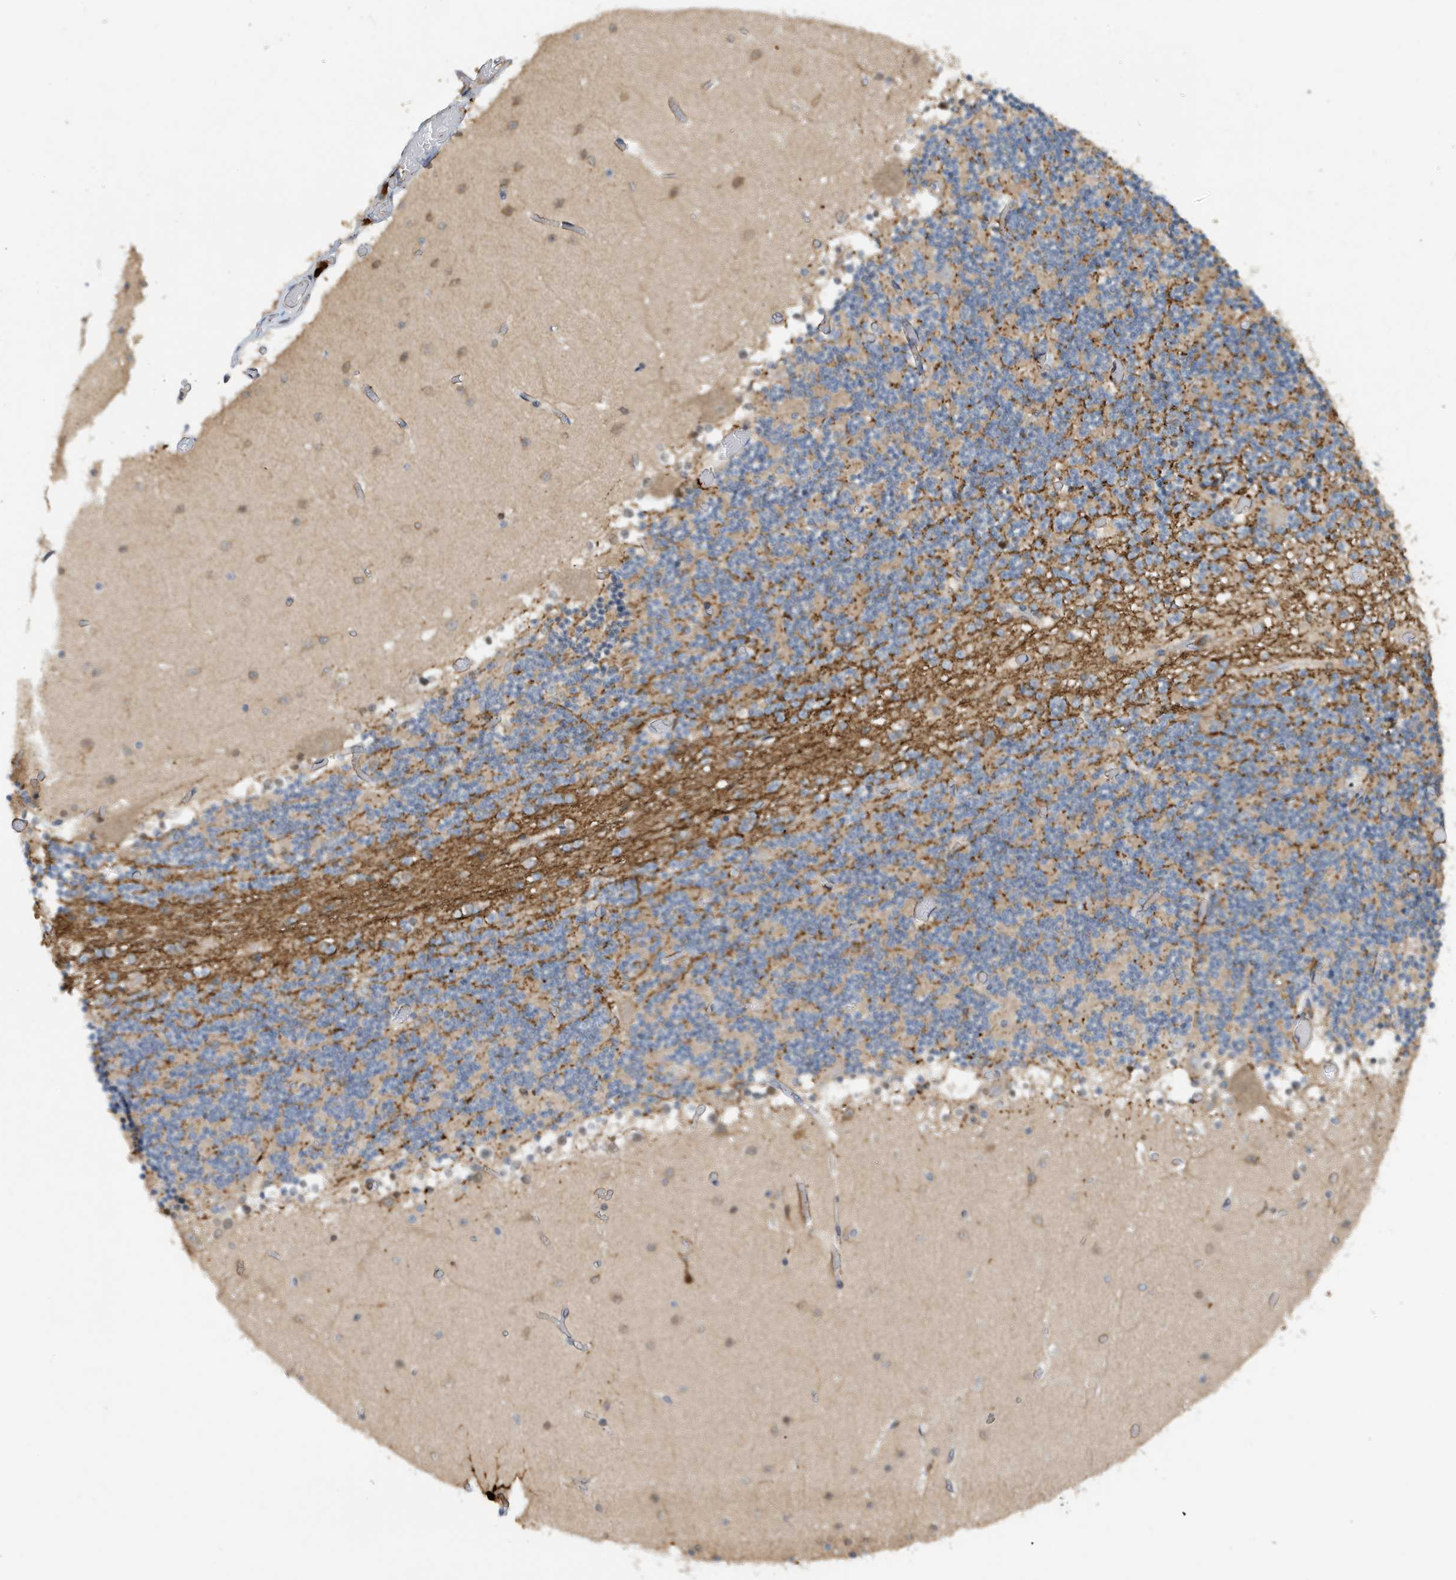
{"staining": {"intensity": "negative", "quantity": "none", "location": "none"}, "tissue": "cerebellum", "cell_type": "Cells in granular layer", "image_type": "normal", "snomed": [{"axis": "morphology", "description": "Normal tissue, NOS"}, {"axis": "topography", "description": "Cerebellum"}], "caption": "Immunohistochemistry image of normal cerebellum: human cerebellum stained with DAB demonstrates no significant protein staining in cells in granular layer.", "gene": "NSUN3", "patient": {"sex": "female", "age": 28}}